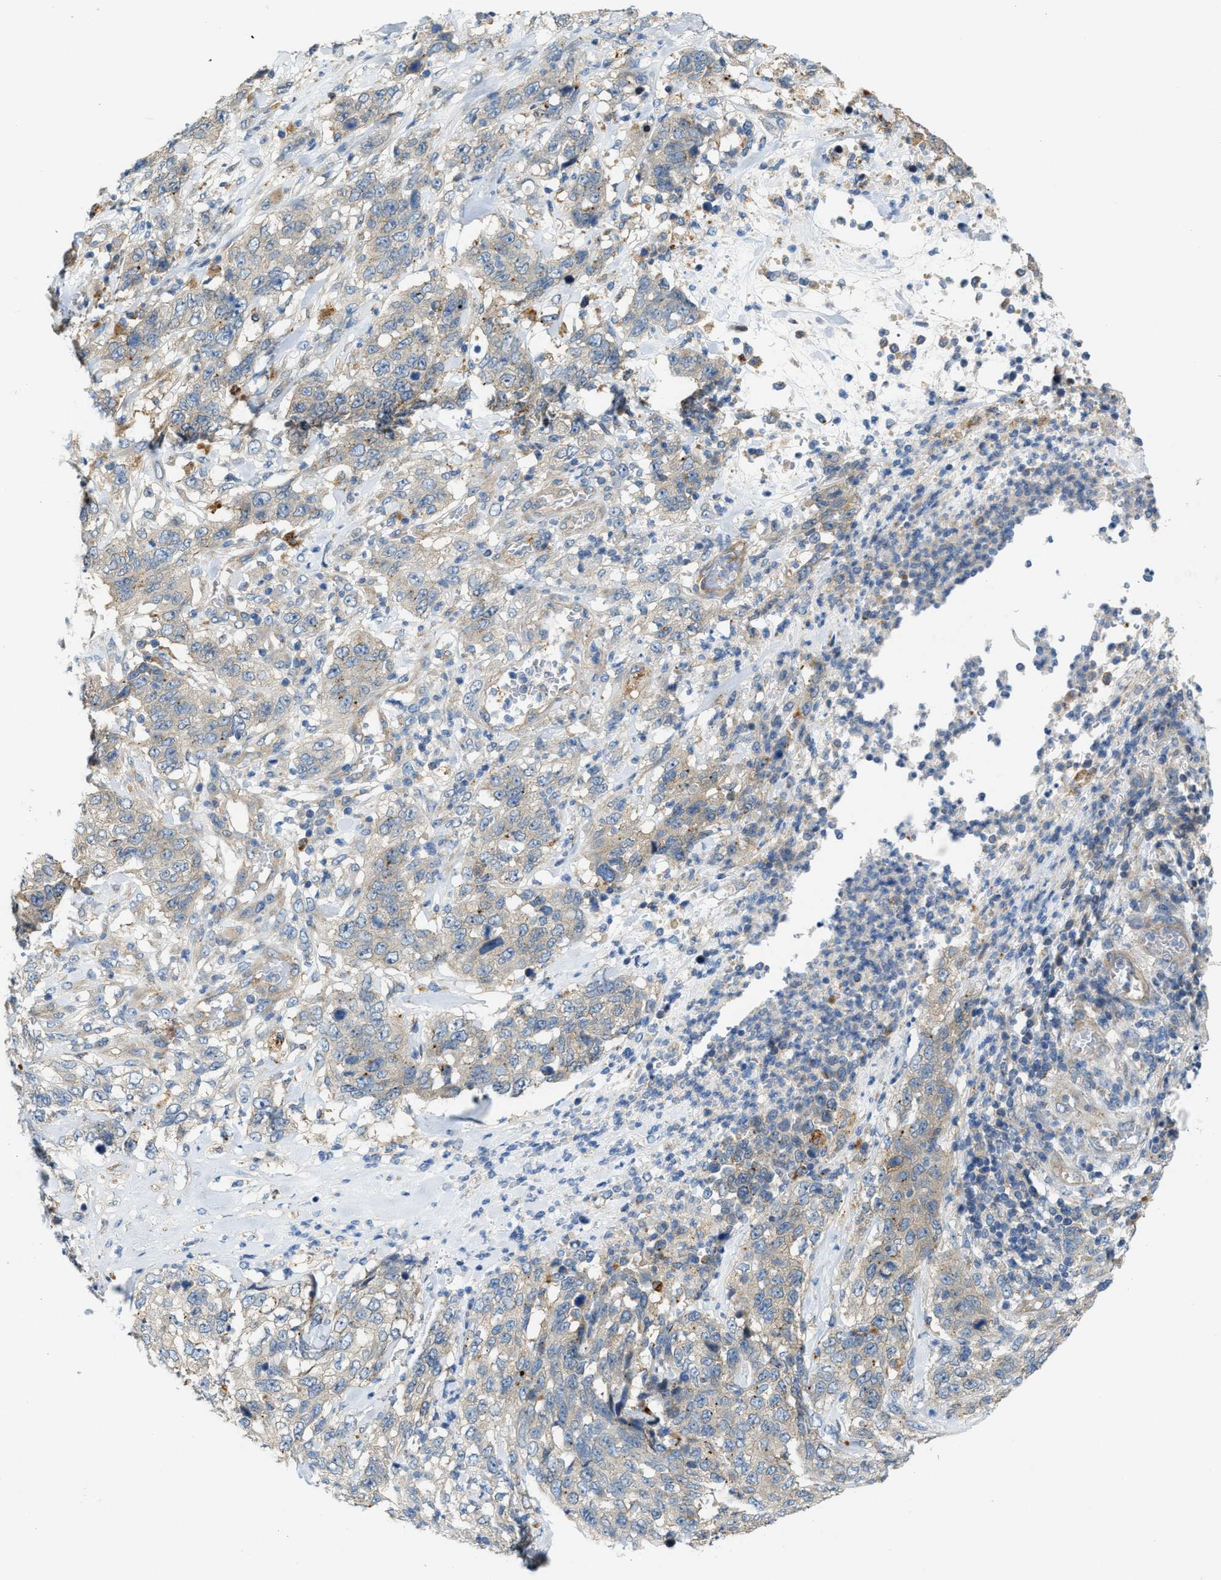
{"staining": {"intensity": "negative", "quantity": "none", "location": "none"}, "tissue": "stomach cancer", "cell_type": "Tumor cells", "image_type": "cancer", "snomed": [{"axis": "morphology", "description": "Adenocarcinoma, NOS"}, {"axis": "topography", "description": "Stomach"}], "caption": "Tumor cells are negative for protein expression in human stomach cancer.", "gene": "KLHDC10", "patient": {"sex": "male", "age": 48}}